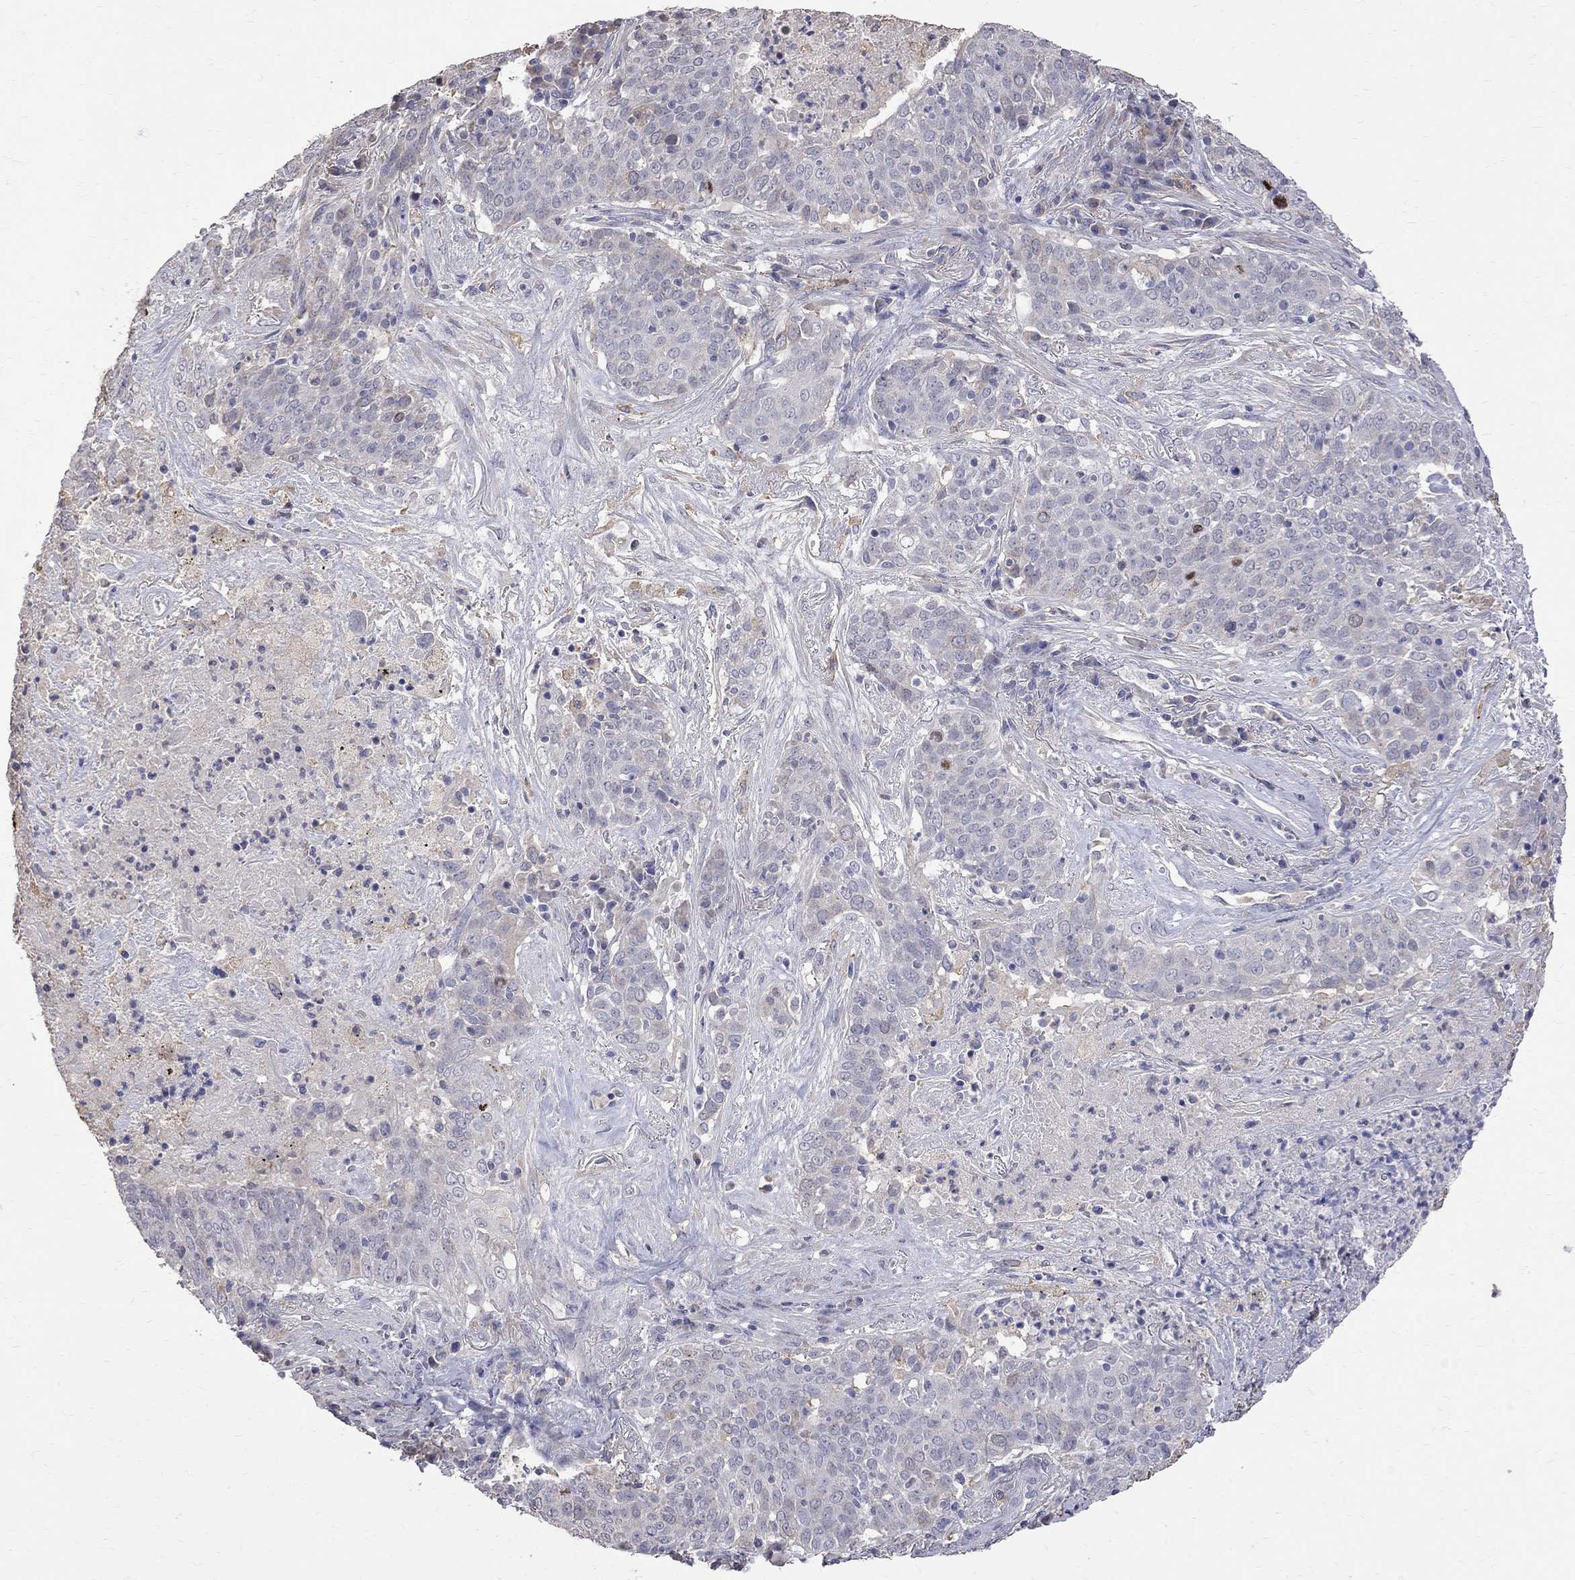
{"staining": {"intensity": "negative", "quantity": "none", "location": "none"}, "tissue": "lung cancer", "cell_type": "Tumor cells", "image_type": "cancer", "snomed": [{"axis": "morphology", "description": "Squamous cell carcinoma, NOS"}, {"axis": "topography", "description": "Lung"}], "caption": "Immunohistochemistry of lung cancer (squamous cell carcinoma) shows no staining in tumor cells. Brightfield microscopy of immunohistochemistry (IHC) stained with DAB (3,3'-diaminobenzidine) (brown) and hematoxylin (blue), captured at high magnification.", "gene": "CKAP2", "patient": {"sex": "male", "age": 82}}